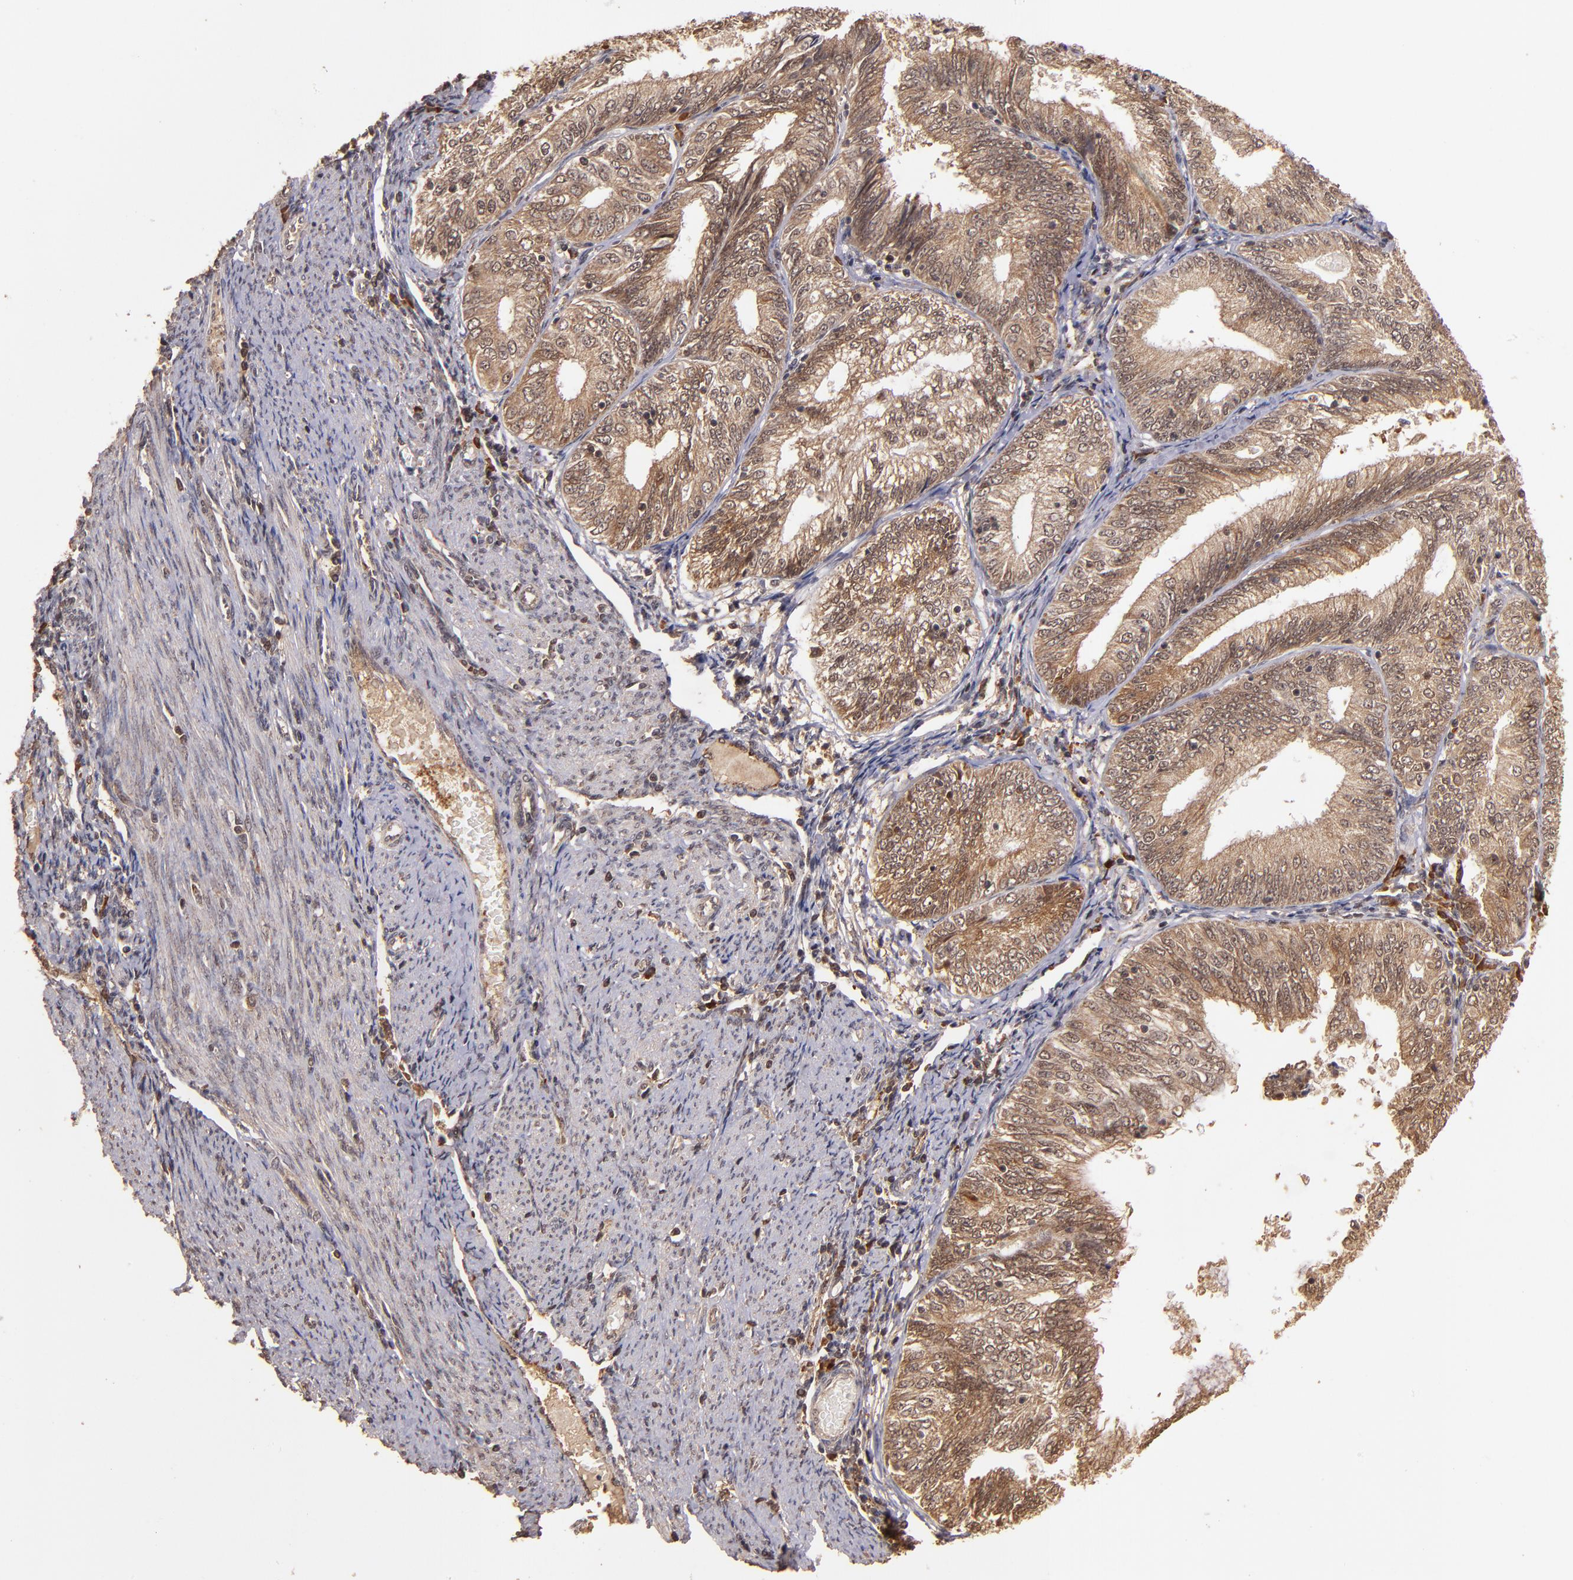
{"staining": {"intensity": "moderate", "quantity": ">75%", "location": "cytoplasmic/membranous"}, "tissue": "endometrial cancer", "cell_type": "Tumor cells", "image_type": "cancer", "snomed": [{"axis": "morphology", "description": "Adenocarcinoma, NOS"}, {"axis": "topography", "description": "Endometrium"}], "caption": "The immunohistochemical stain labels moderate cytoplasmic/membranous staining in tumor cells of endometrial adenocarcinoma tissue.", "gene": "RIOK3", "patient": {"sex": "female", "age": 69}}